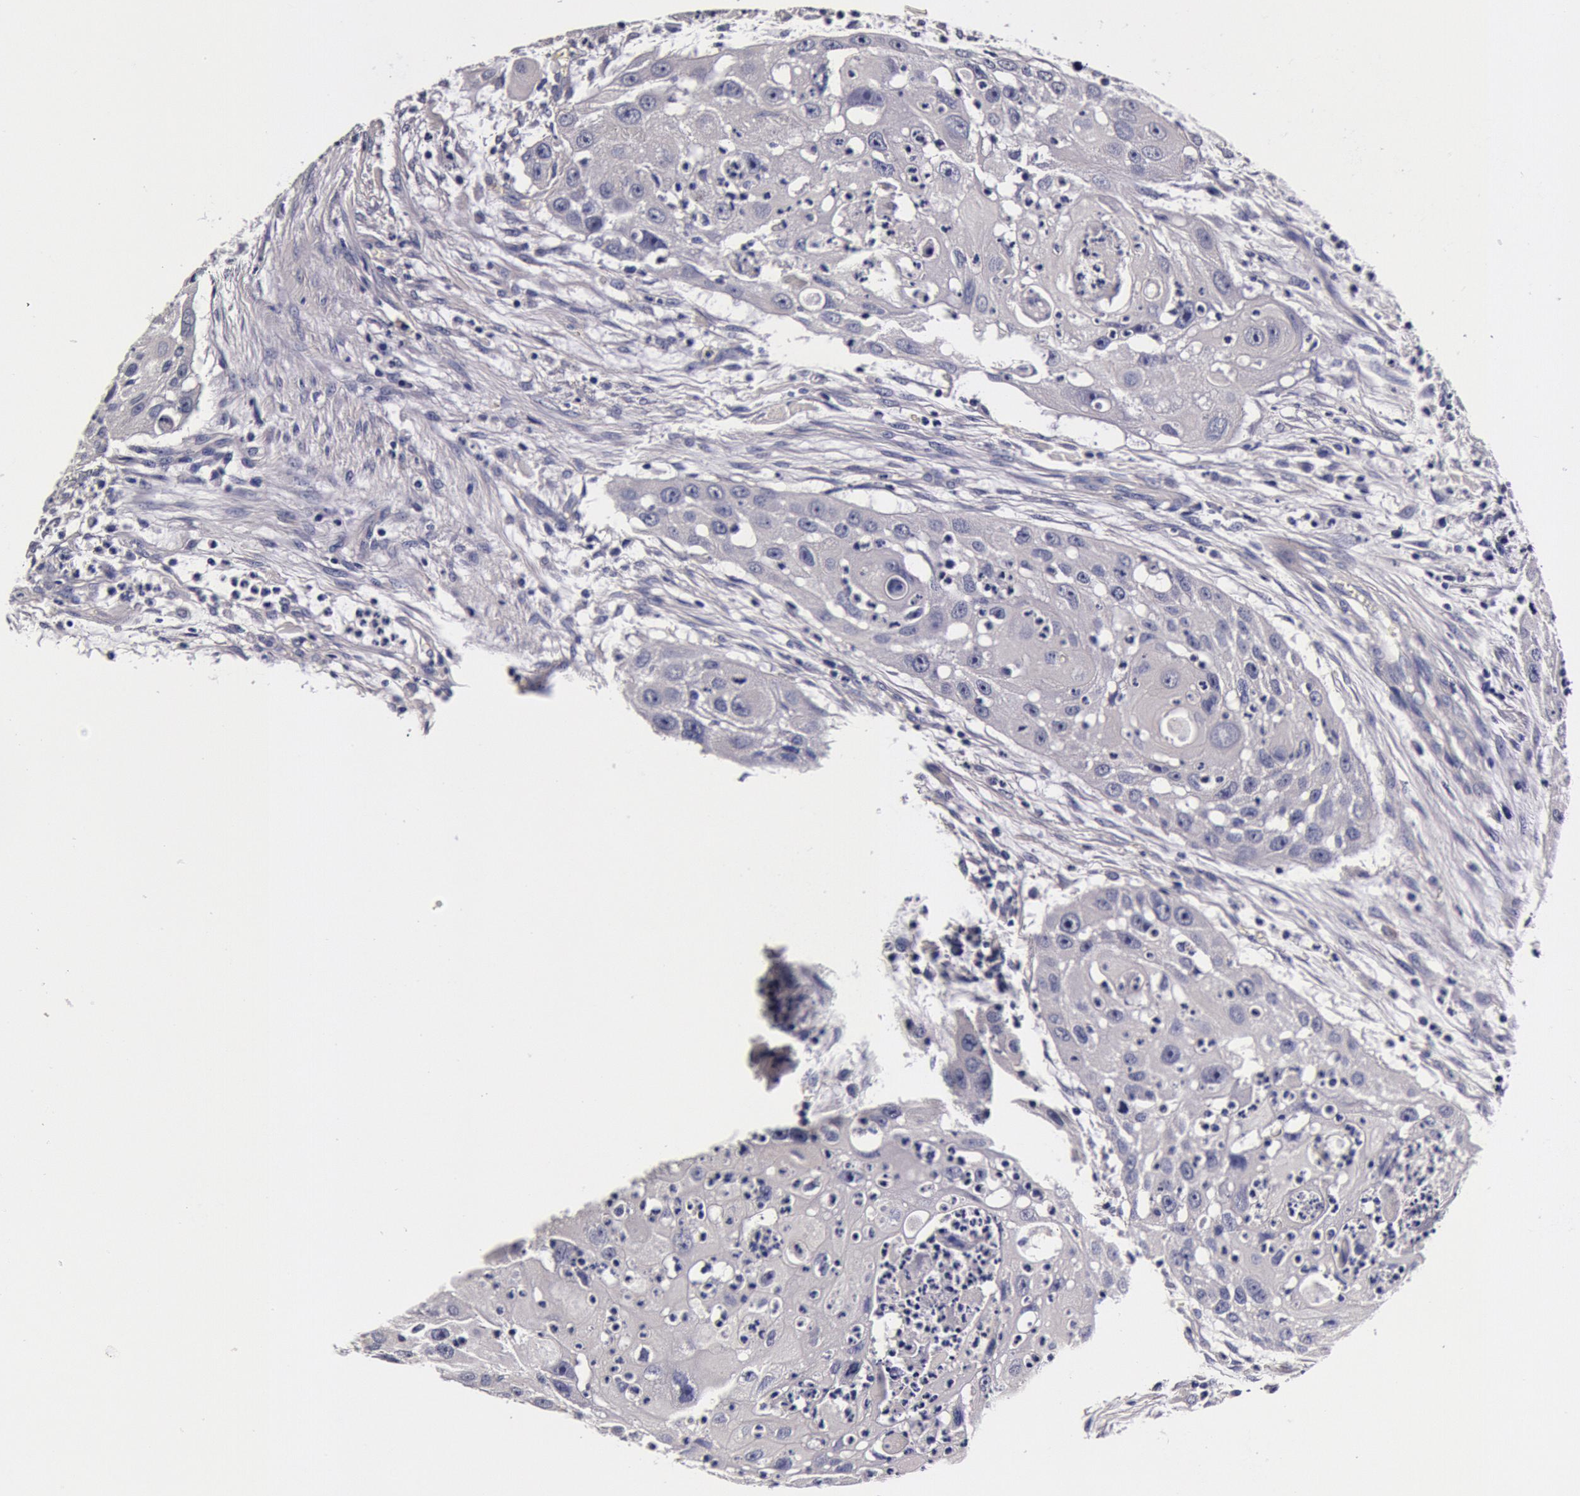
{"staining": {"intensity": "negative", "quantity": "none", "location": "none"}, "tissue": "head and neck cancer", "cell_type": "Tumor cells", "image_type": "cancer", "snomed": [{"axis": "morphology", "description": "Squamous cell carcinoma, NOS"}, {"axis": "topography", "description": "Head-Neck"}], "caption": "A high-resolution image shows IHC staining of head and neck squamous cell carcinoma, which demonstrates no significant expression in tumor cells.", "gene": "CCDC22", "patient": {"sex": "male", "age": 64}}